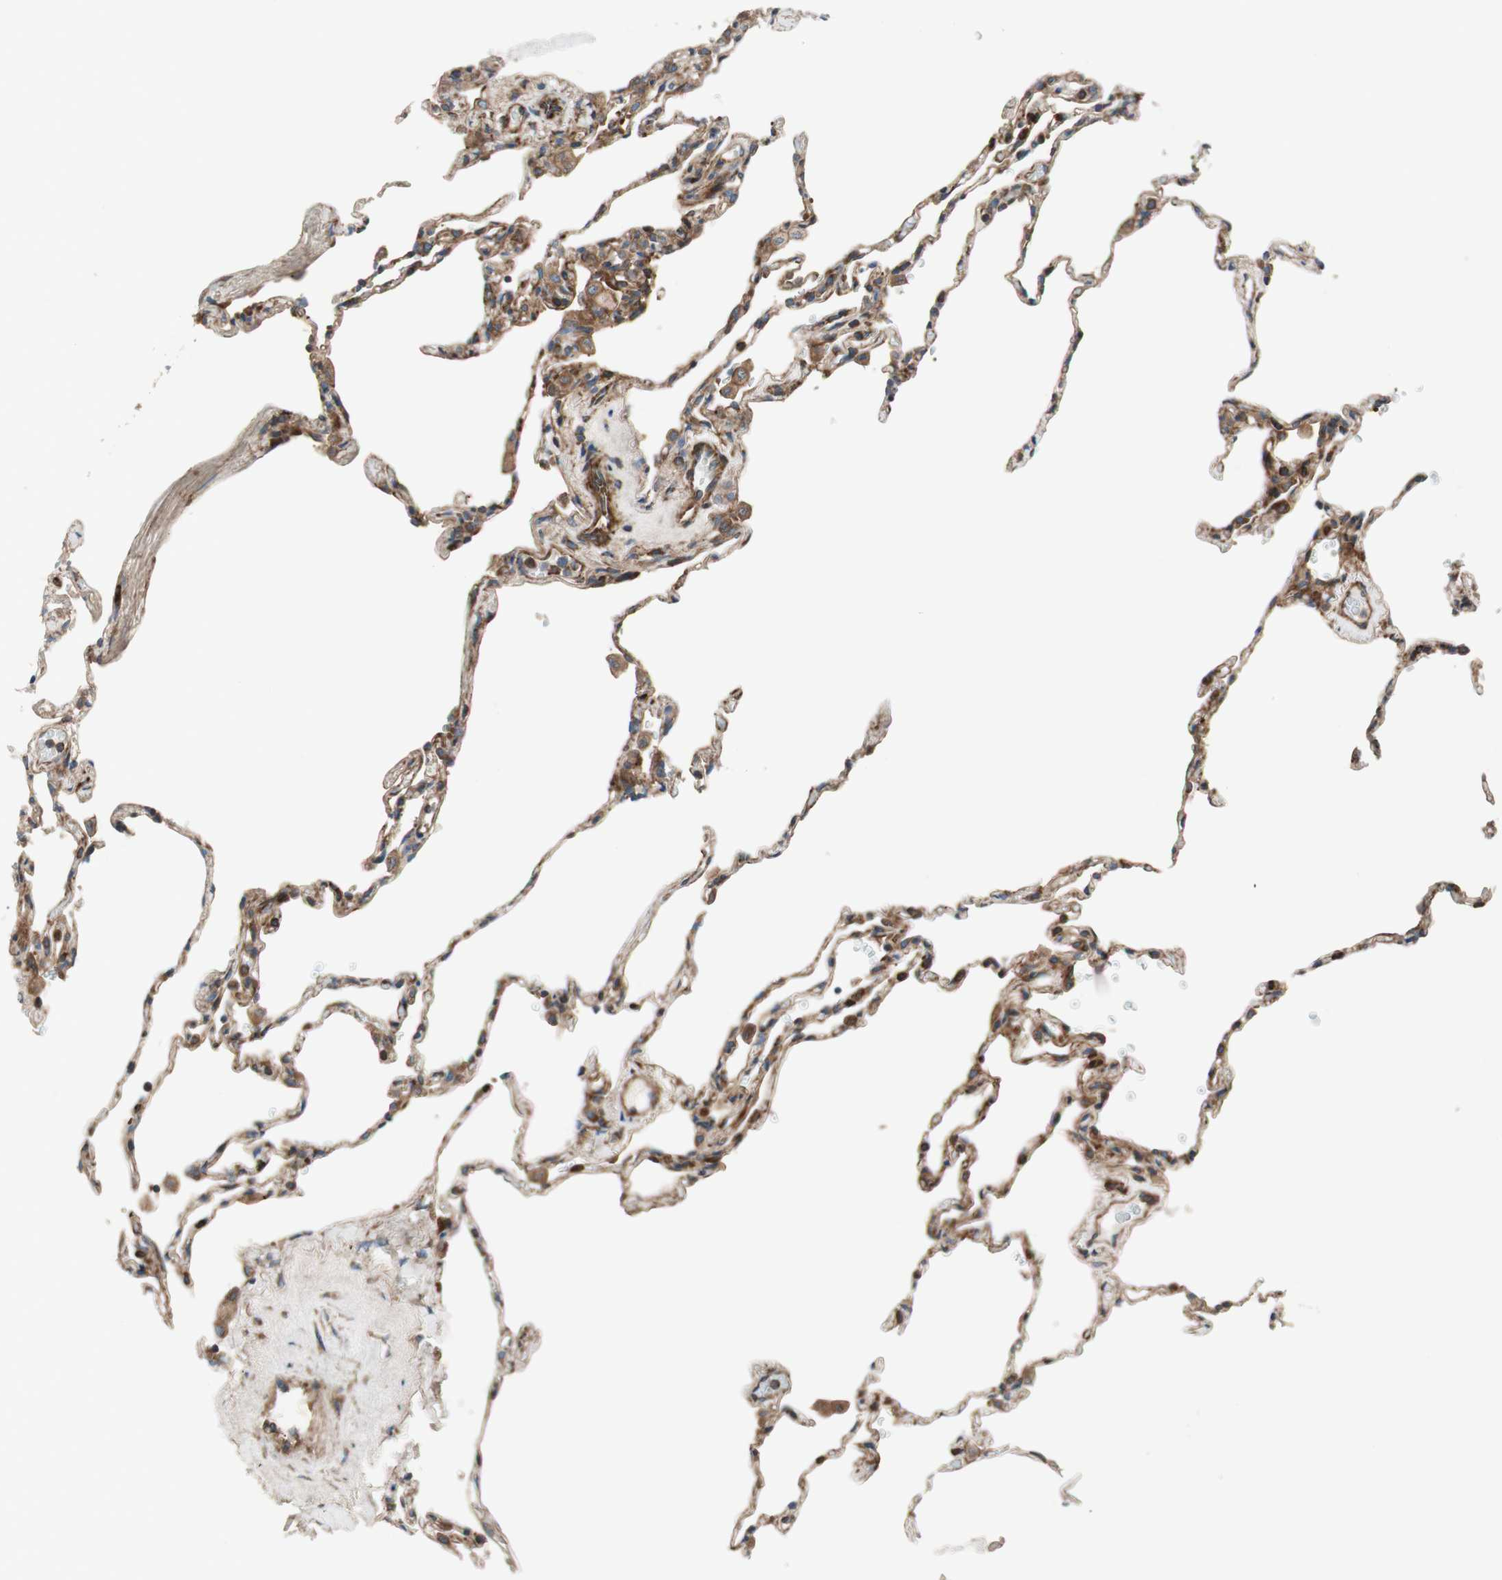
{"staining": {"intensity": "weak", "quantity": "25%-75%", "location": "cytoplasmic/membranous"}, "tissue": "lung", "cell_type": "Alveolar cells", "image_type": "normal", "snomed": [{"axis": "morphology", "description": "Normal tissue, NOS"}, {"axis": "topography", "description": "Lung"}], "caption": "Protein expression analysis of normal human lung reveals weak cytoplasmic/membranous positivity in about 25%-75% of alveolar cells. The staining is performed using DAB (3,3'-diaminobenzidine) brown chromogen to label protein expression. The nuclei are counter-stained blue using hematoxylin.", "gene": "CCN4", "patient": {"sex": "male", "age": 59}}